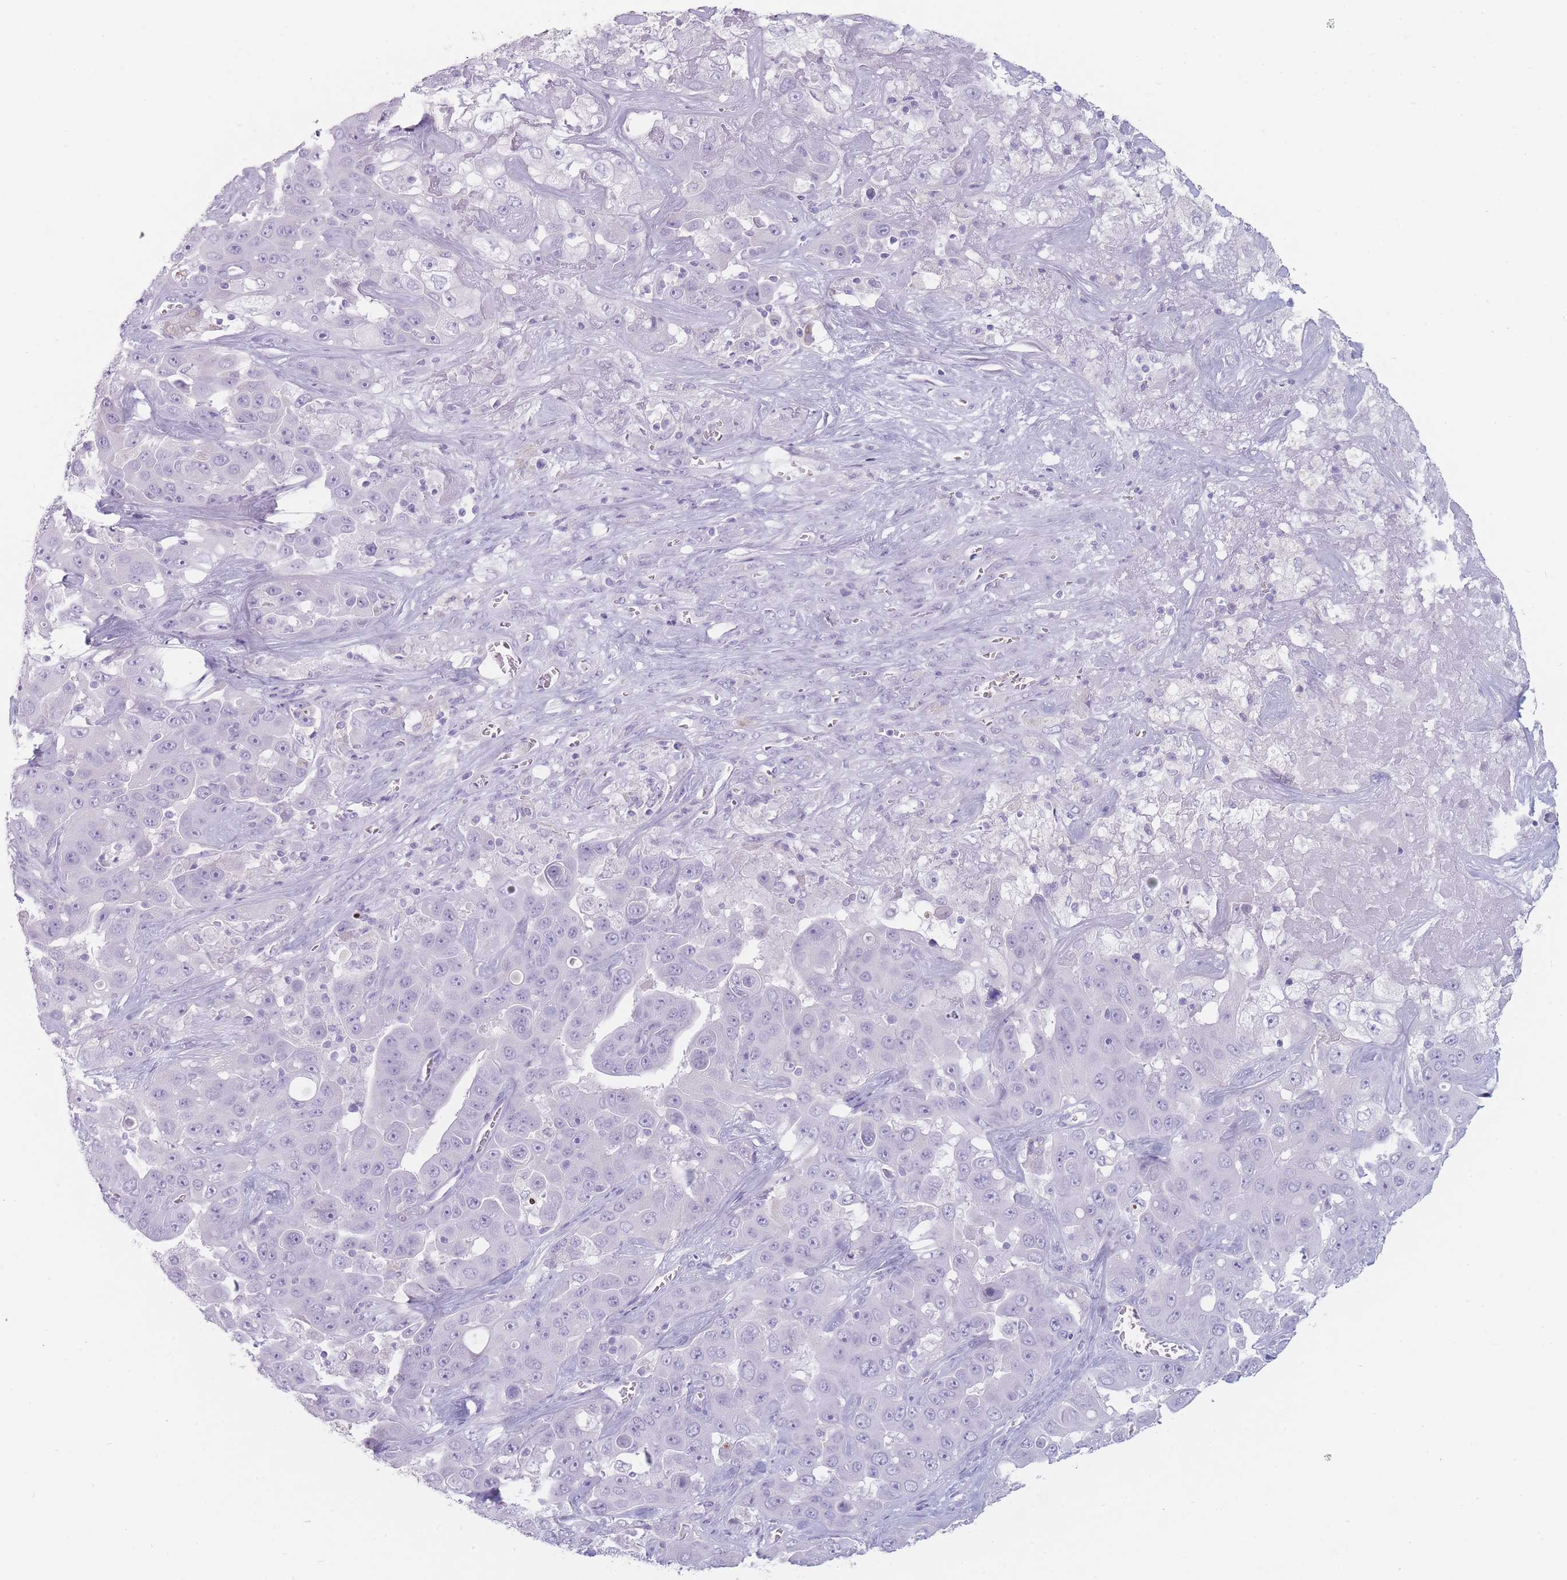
{"staining": {"intensity": "negative", "quantity": "none", "location": "none"}, "tissue": "liver cancer", "cell_type": "Tumor cells", "image_type": "cancer", "snomed": [{"axis": "morphology", "description": "Cholangiocarcinoma"}, {"axis": "topography", "description": "Liver"}], "caption": "Tumor cells are negative for brown protein staining in liver cancer.", "gene": "GPR12", "patient": {"sex": "female", "age": 52}}